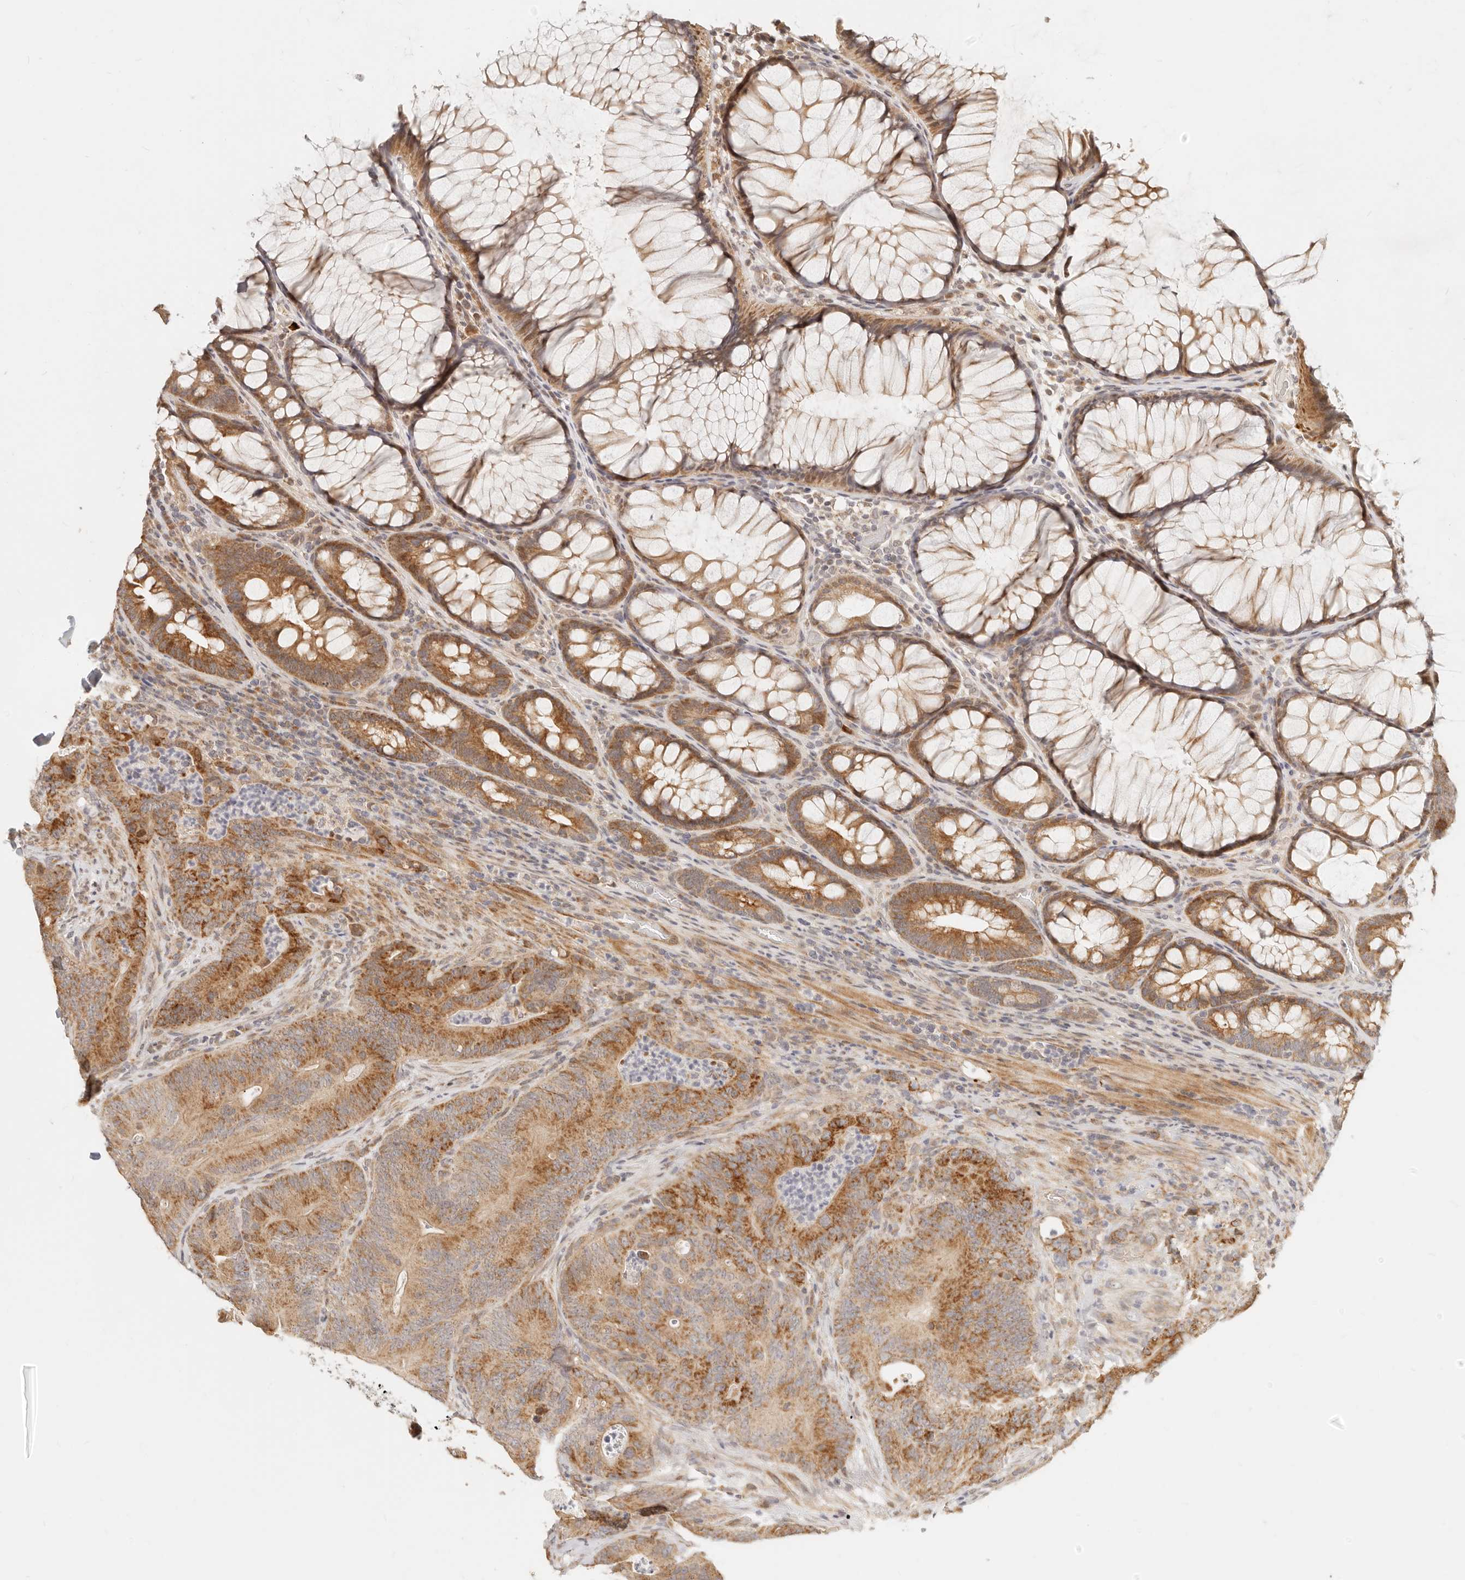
{"staining": {"intensity": "moderate", "quantity": ">75%", "location": "cytoplasmic/membranous"}, "tissue": "colorectal cancer", "cell_type": "Tumor cells", "image_type": "cancer", "snomed": [{"axis": "morphology", "description": "Normal tissue, NOS"}, {"axis": "topography", "description": "Colon"}], "caption": "Tumor cells reveal medium levels of moderate cytoplasmic/membranous staining in about >75% of cells in human colorectal cancer.", "gene": "TIMM17A", "patient": {"sex": "female", "age": 82}}